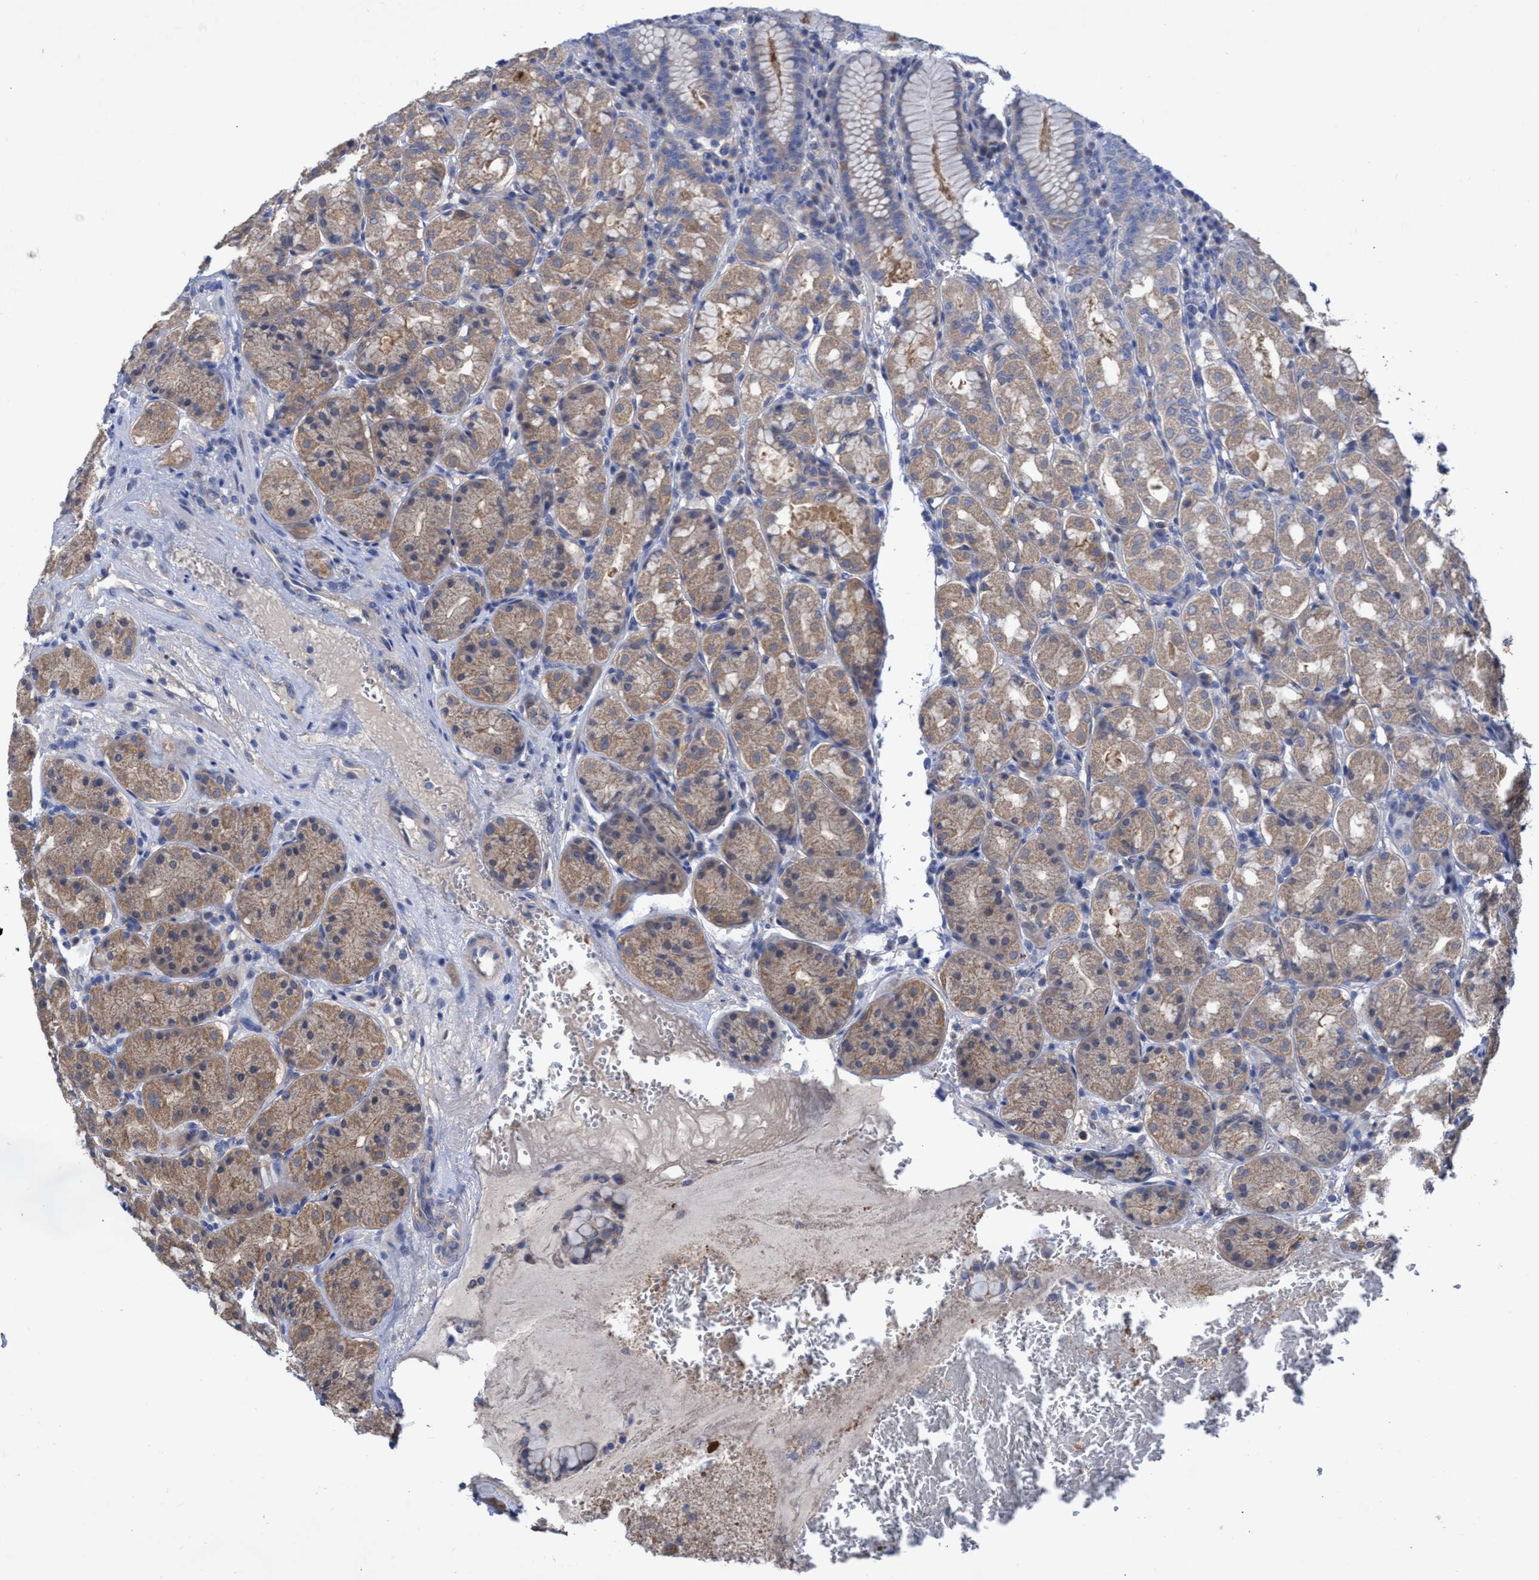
{"staining": {"intensity": "weak", "quantity": ">75%", "location": "cytoplasmic/membranous"}, "tissue": "stomach", "cell_type": "Glandular cells", "image_type": "normal", "snomed": [{"axis": "morphology", "description": "Normal tissue, NOS"}, {"axis": "topography", "description": "Stomach"}, {"axis": "topography", "description": "Stomach, lower"}], "caption": "An image showing weak cytoplasmic/membranous positivity in about >75% of glandular cells in benign stomach, as visualized by brown immunohistochemical staining.", "gene": "SVEP1", "patient": {"sex": "female", "age": 56}}